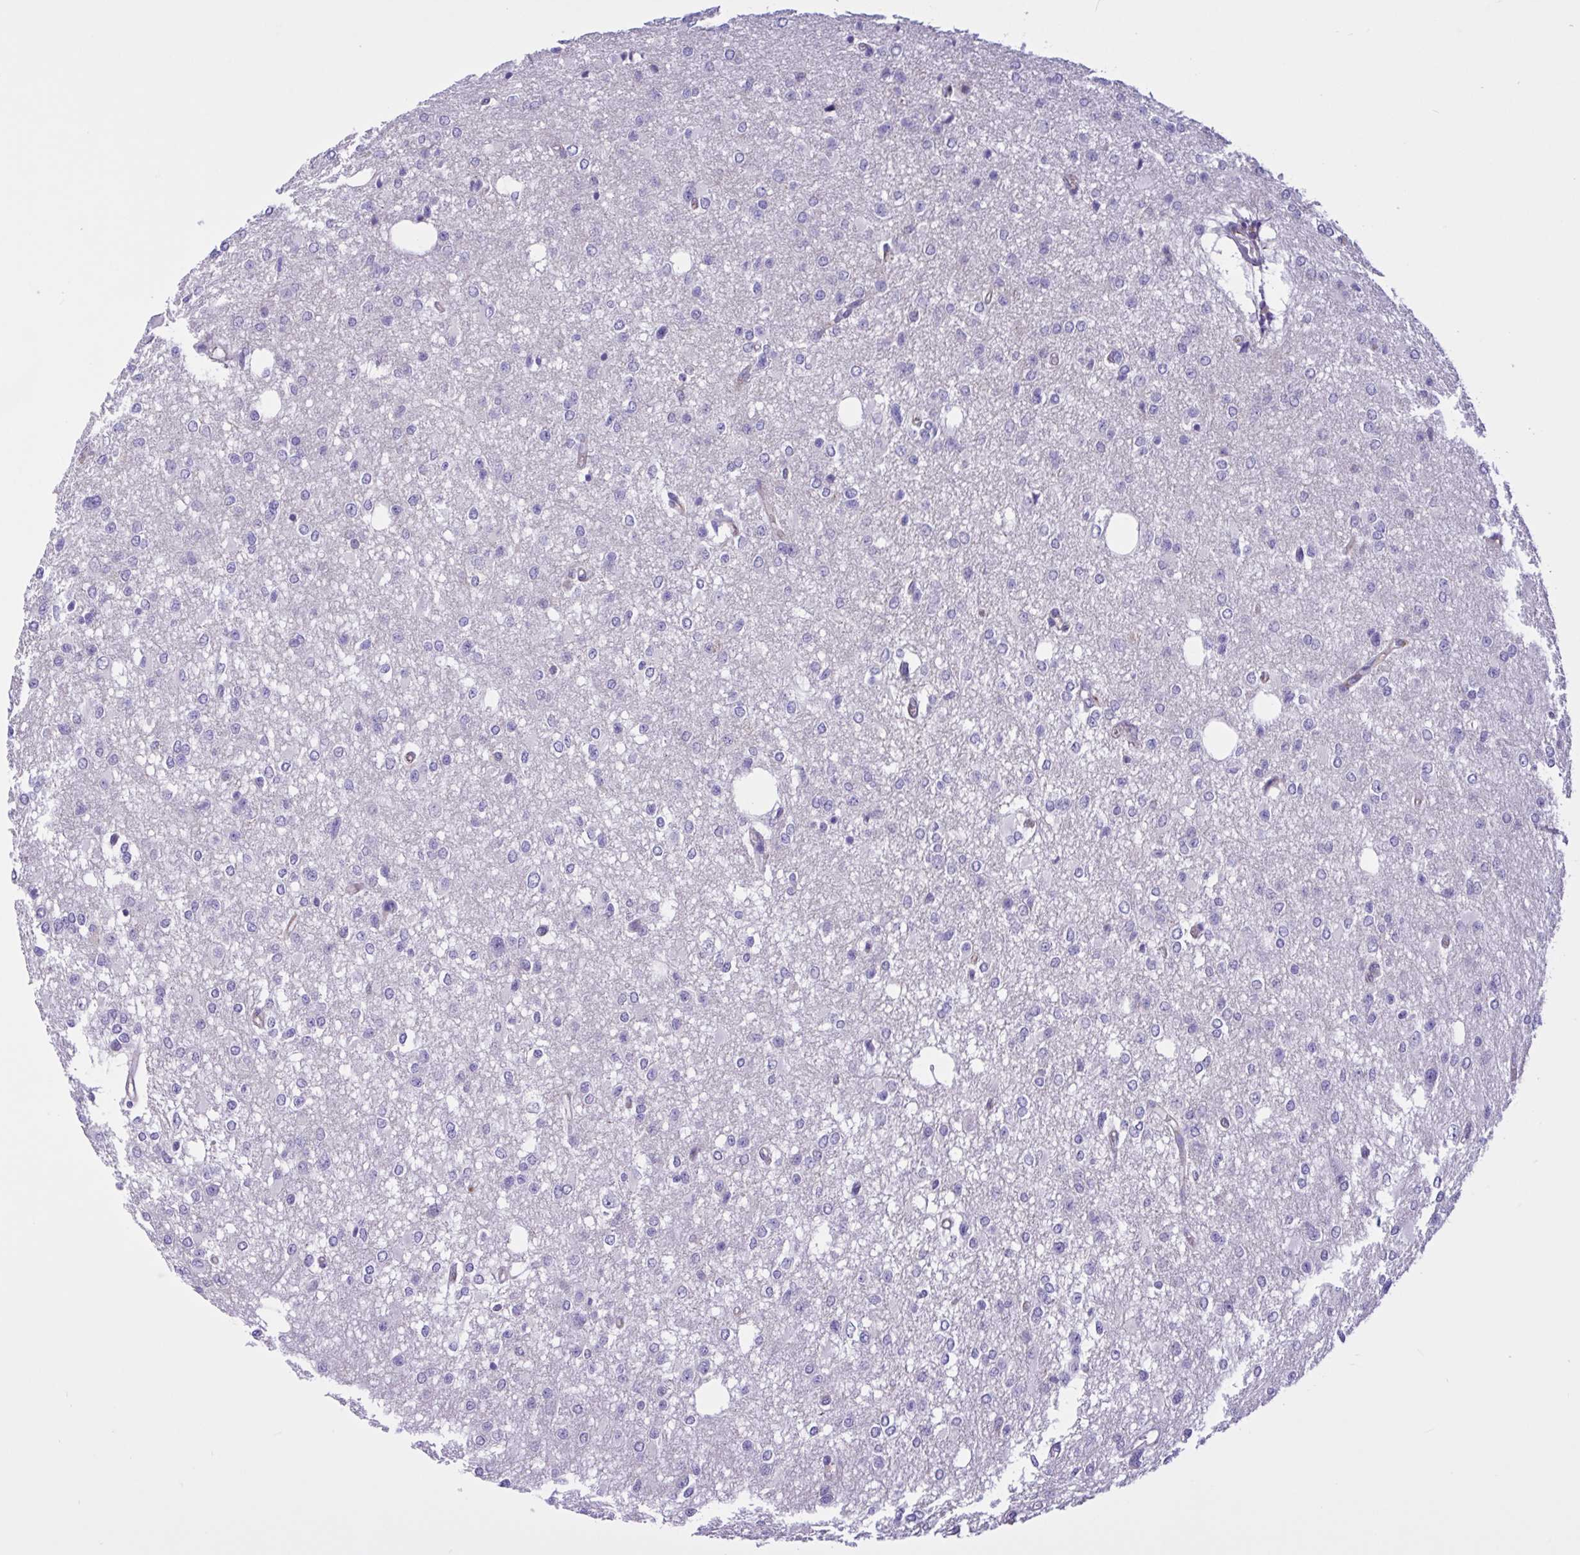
{"staining": {"intensity": "negative", "quantity": "none", "location": "none"}, "tissue": "glioma", "cell_type": "Tumor cells", "image_type": "cancer", "snomed": [{"axis": "morphology", "description": "Glioma, malignant, Low grade"}, {"axis": "topography", "description": "Brain"}], "caption": "This is an IHC histopathology image of glioma. There is no positivity in tumor cells.", "gene": "OR51M1", "patient": {"sex": "male", "age": 26}}